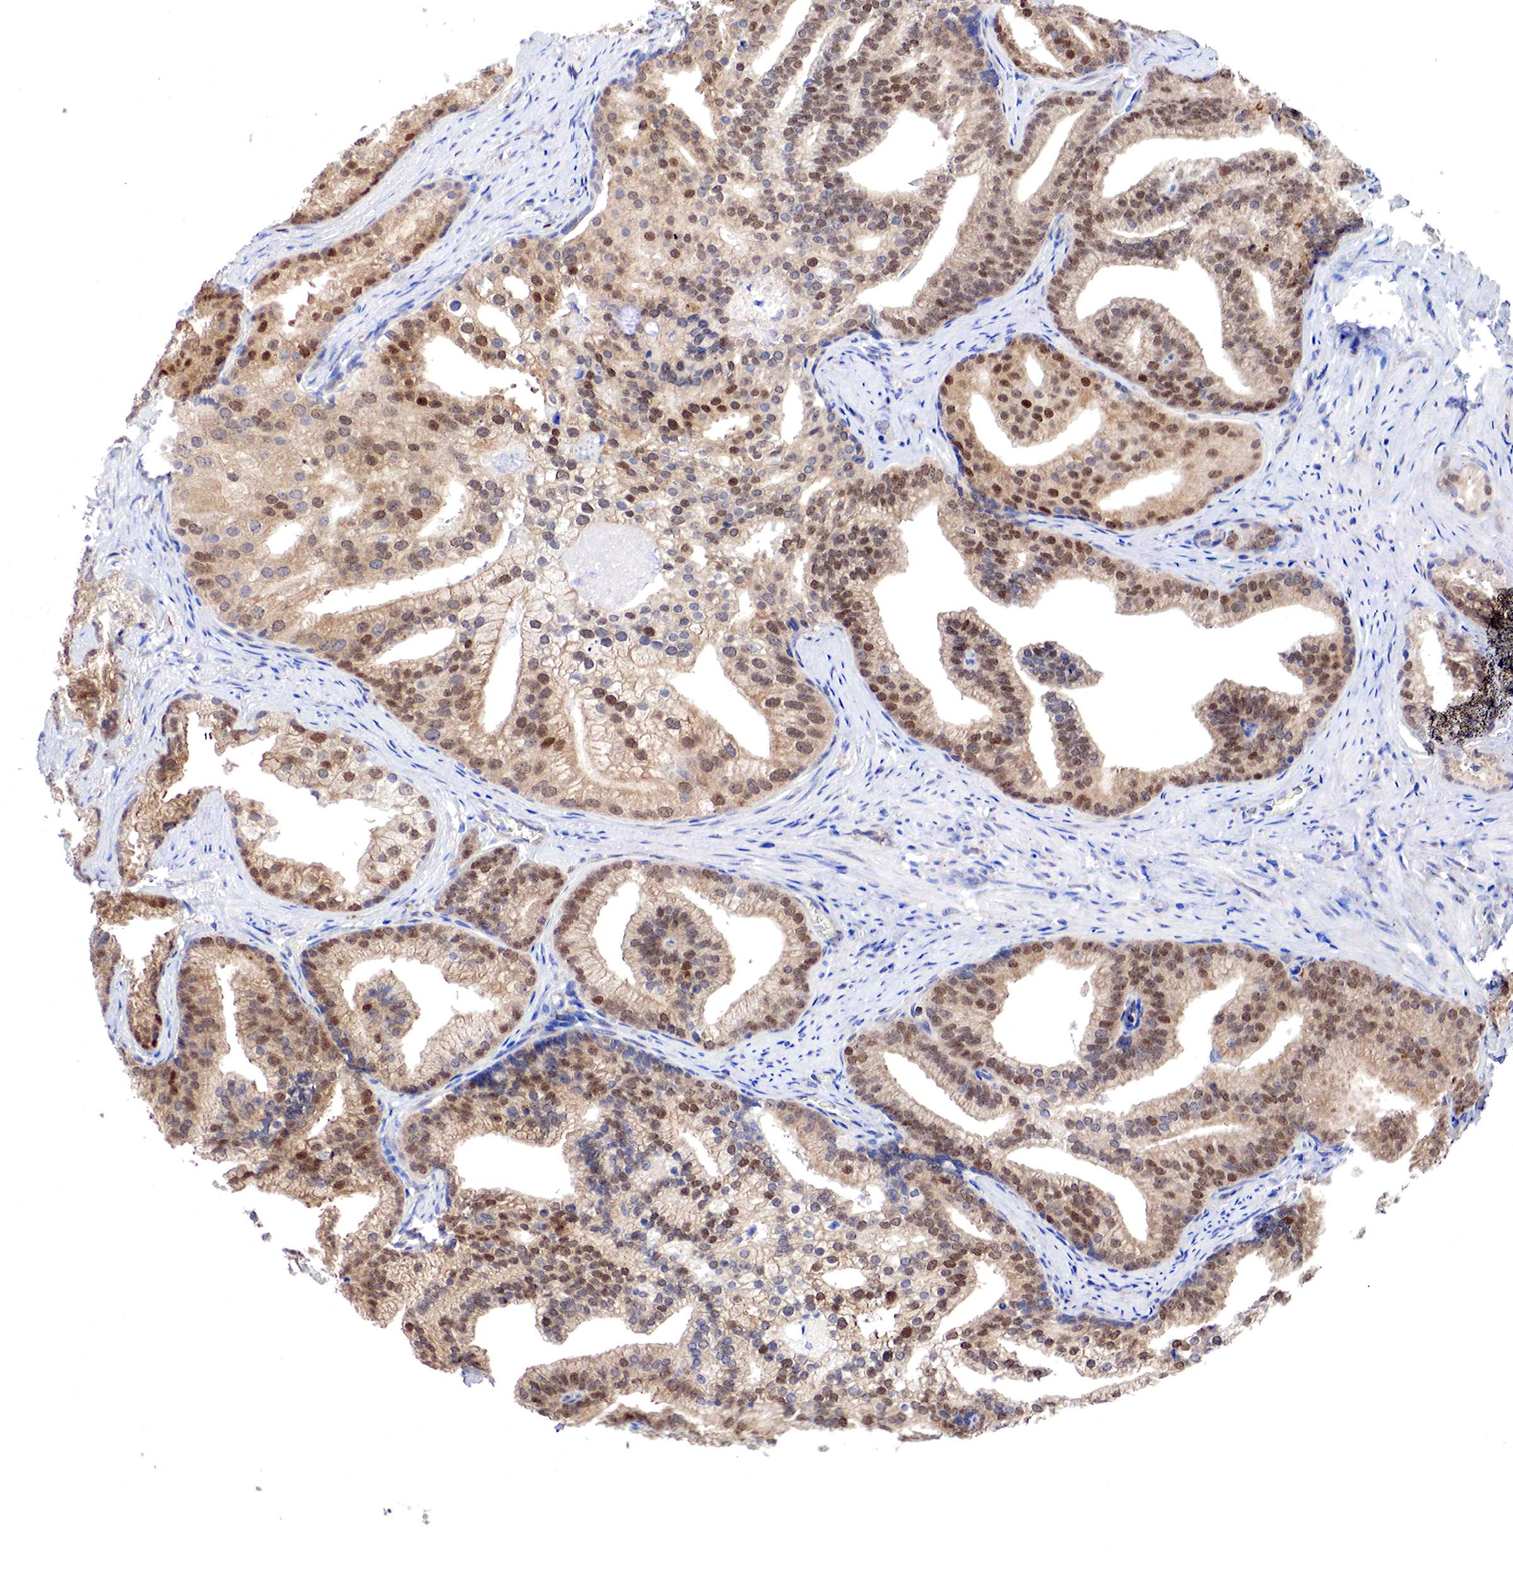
{"staining": {"intensity": "moderate", "quantity": ">75%", "location": "cytoplasmic/membranous,nuclear"}, "tissue": "prostate cancer", "cell_type": "Tumor cells", "image_type": "cancer", "snomed": [{"axis": "morphology", "description": "Adenocarcinoma, Low grade"}, {"axis": "topography", "description": "Prostate"}], "caption": "A brown stain shows moderate cytoplasmic/membranous and nuclear expression of a protein in low-grade adenocarcinoma (prostate) tumor cells.", "gene": "PABIR2", "patient": {"sex": "male", "age": 71}}